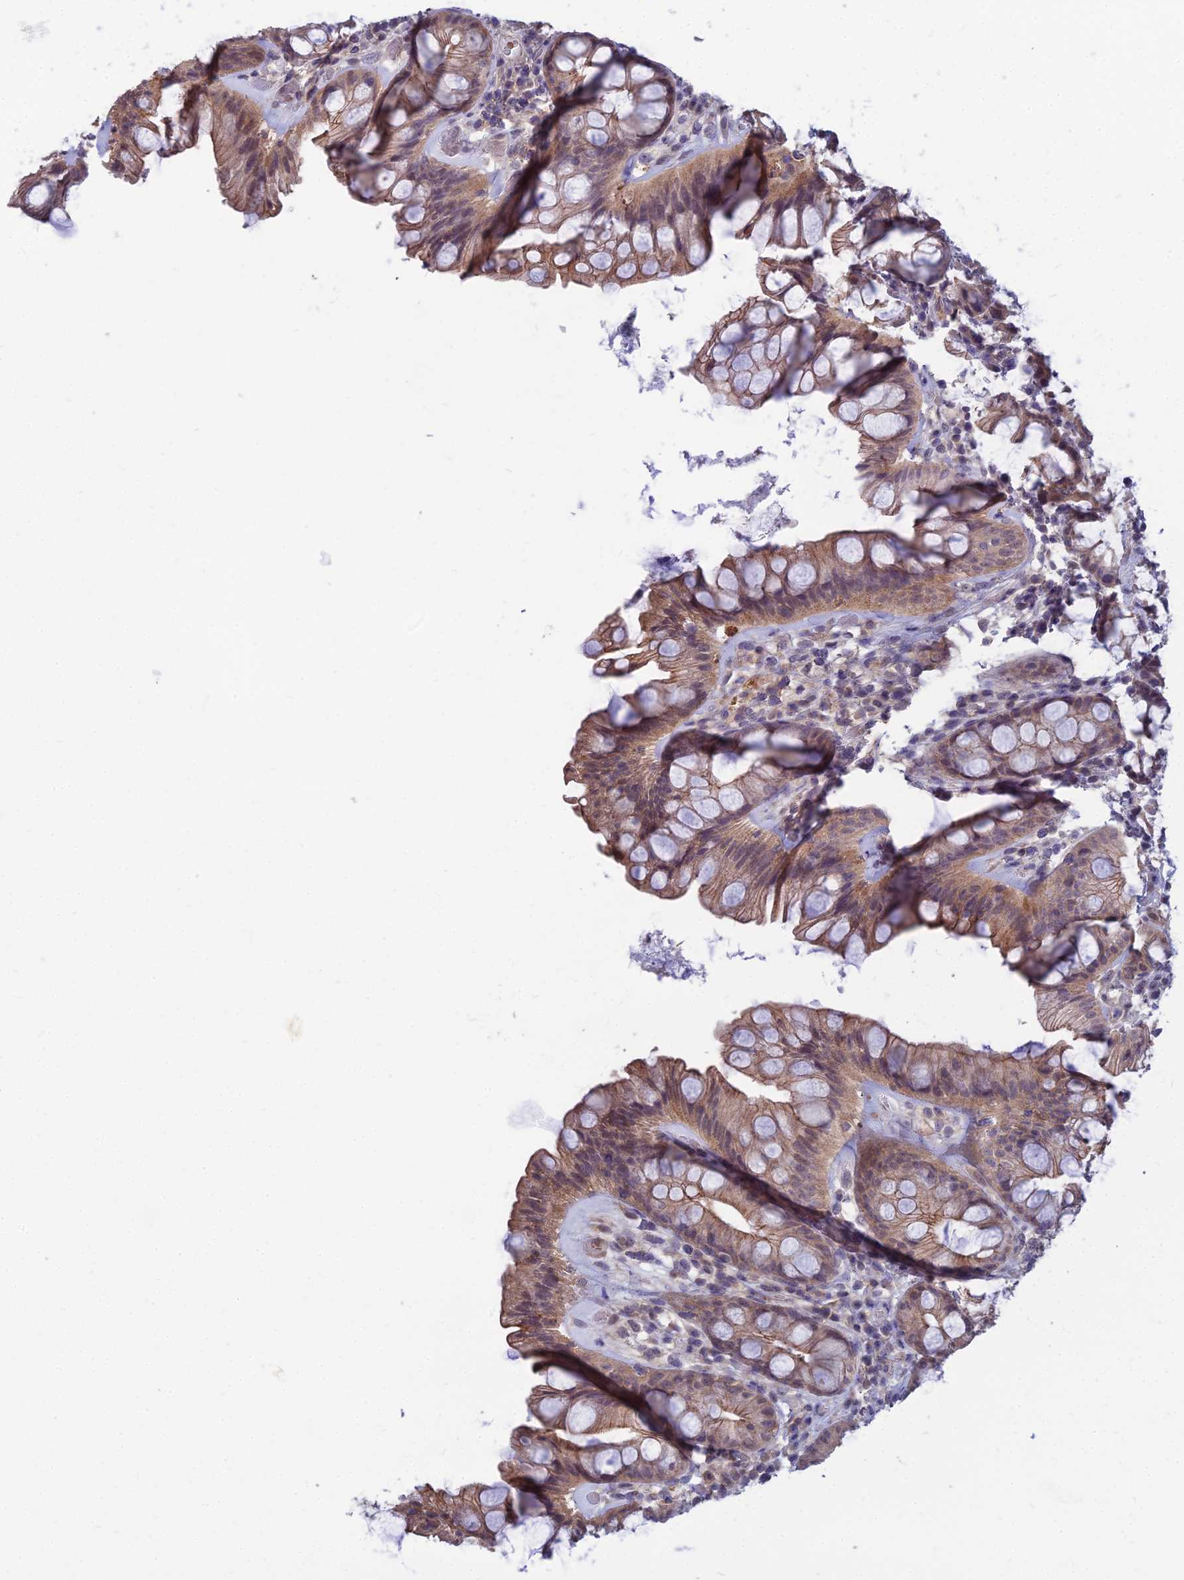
{"staining": {"intensity": "moderate", "quantity": ">75%", "location": "cytoplasmic/membranous"}, "tissue": "rectum", "cell_type": "Glandular cells", "image_type": "normal", "snomed": [{"axis": "morphology", "description": "Normal tissue, NOS"}, {"axis": "topography", "description": "Rectum"}], "caption": "This micrograph displays immunohistochemistry (IHC) staining of unremarkable human rectum, with medium moderate cytoplasmic/membranous positivity in approximately >75% of glandular cells.", "gene": "OPA3", "patient": {"sex": "male", "age": 74}}